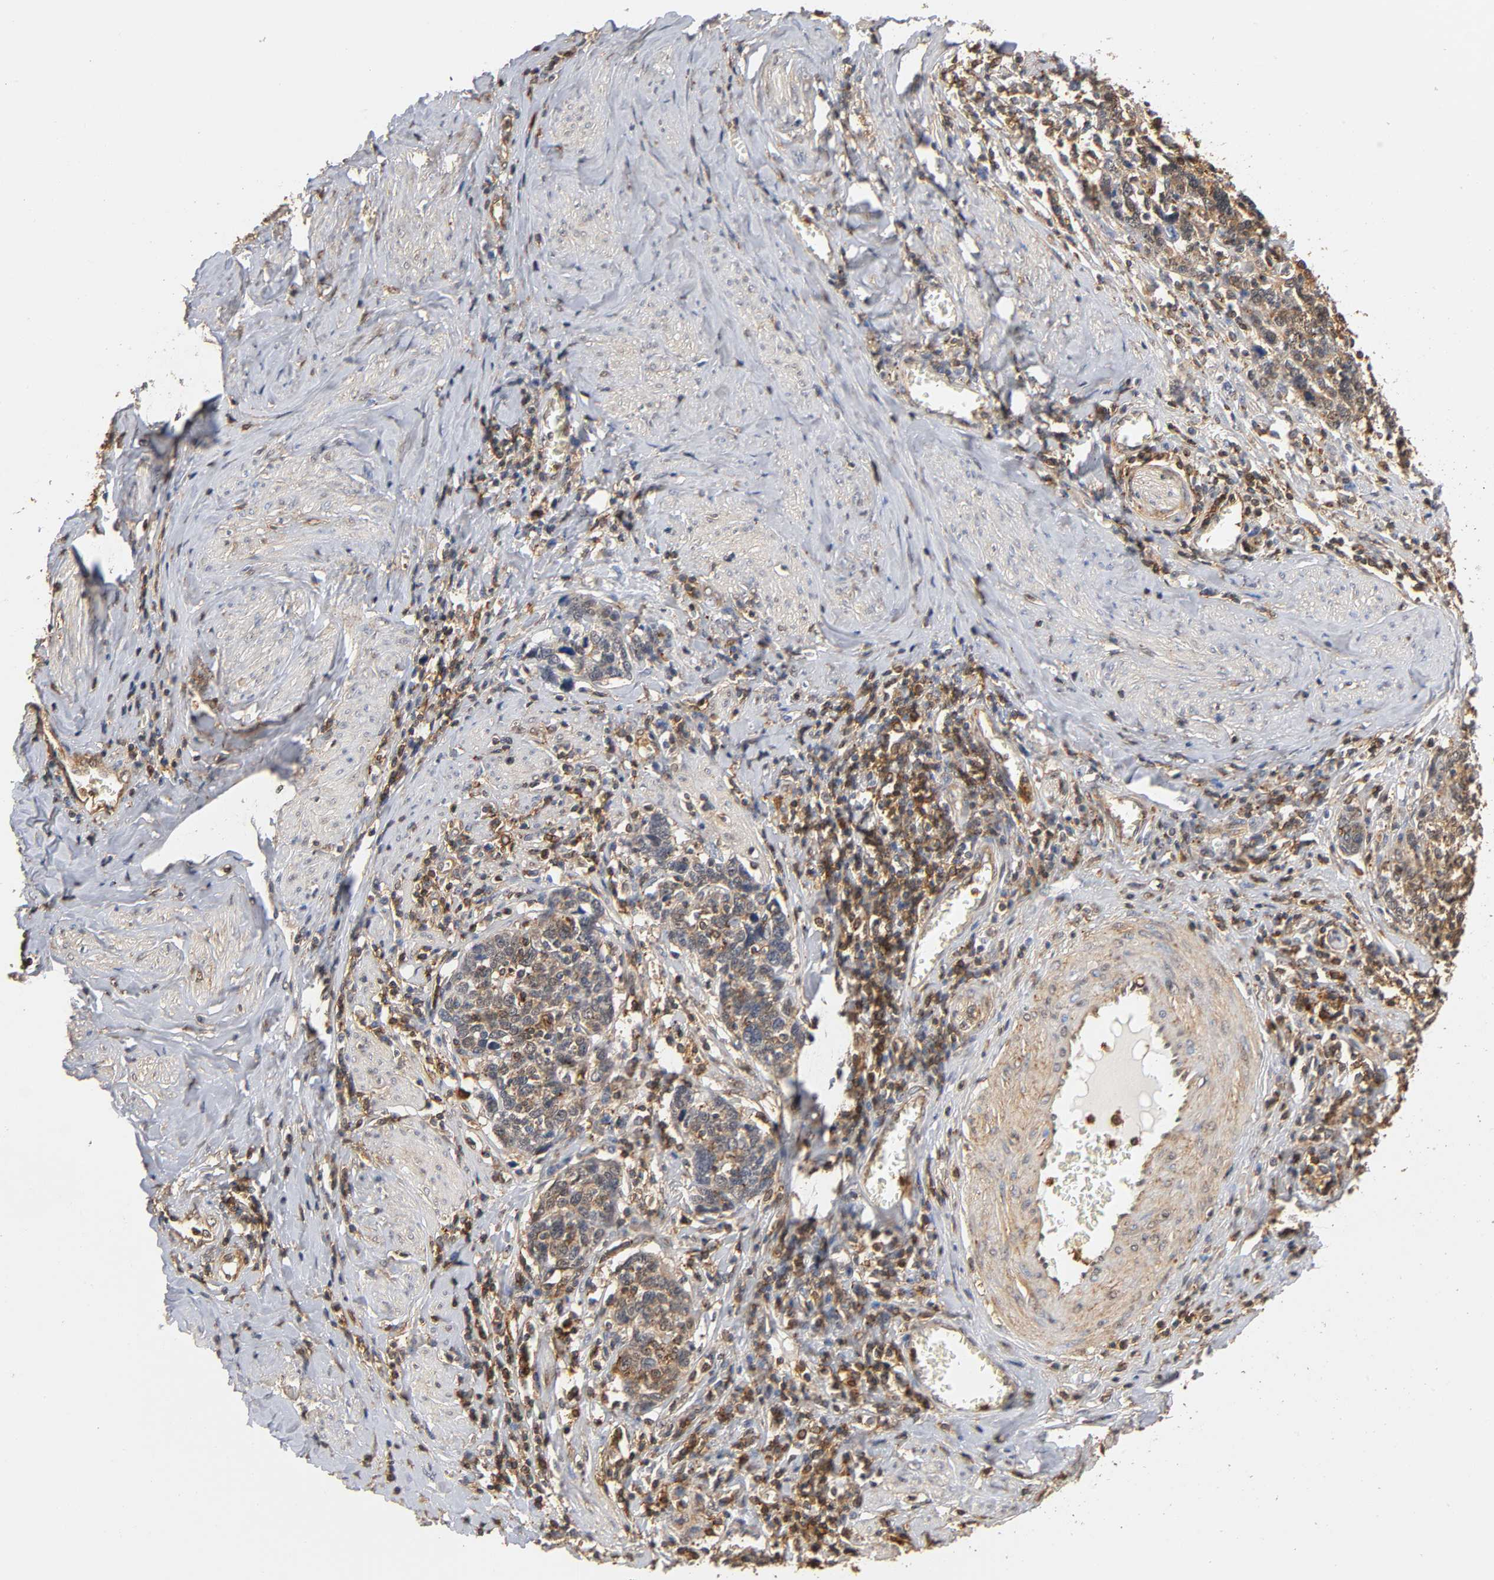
{"staining": {"intensity": "weak", "quantity": ">75%", "location": "cytoplasmic/membranous"}, "tissue": "cervical cancer", "cell_type": "Tumor cells", "image_type": "cancer", "snomed": [{"axis": "morphology", "description": "Squamous cell carcinoma, NOS"}, {"axis": "topography", "description": "Cervix"}], "caption": "A high-resolution image shows immunohistochemistry (IHC) staining of cervical cancer (squamous cell carcinoma), which exhibits weak cytoplasmic/membranous positivity in about >75% of tumor cells.", "gene": "ANXA11", "patient": {"sex": "female", "age": 41}}